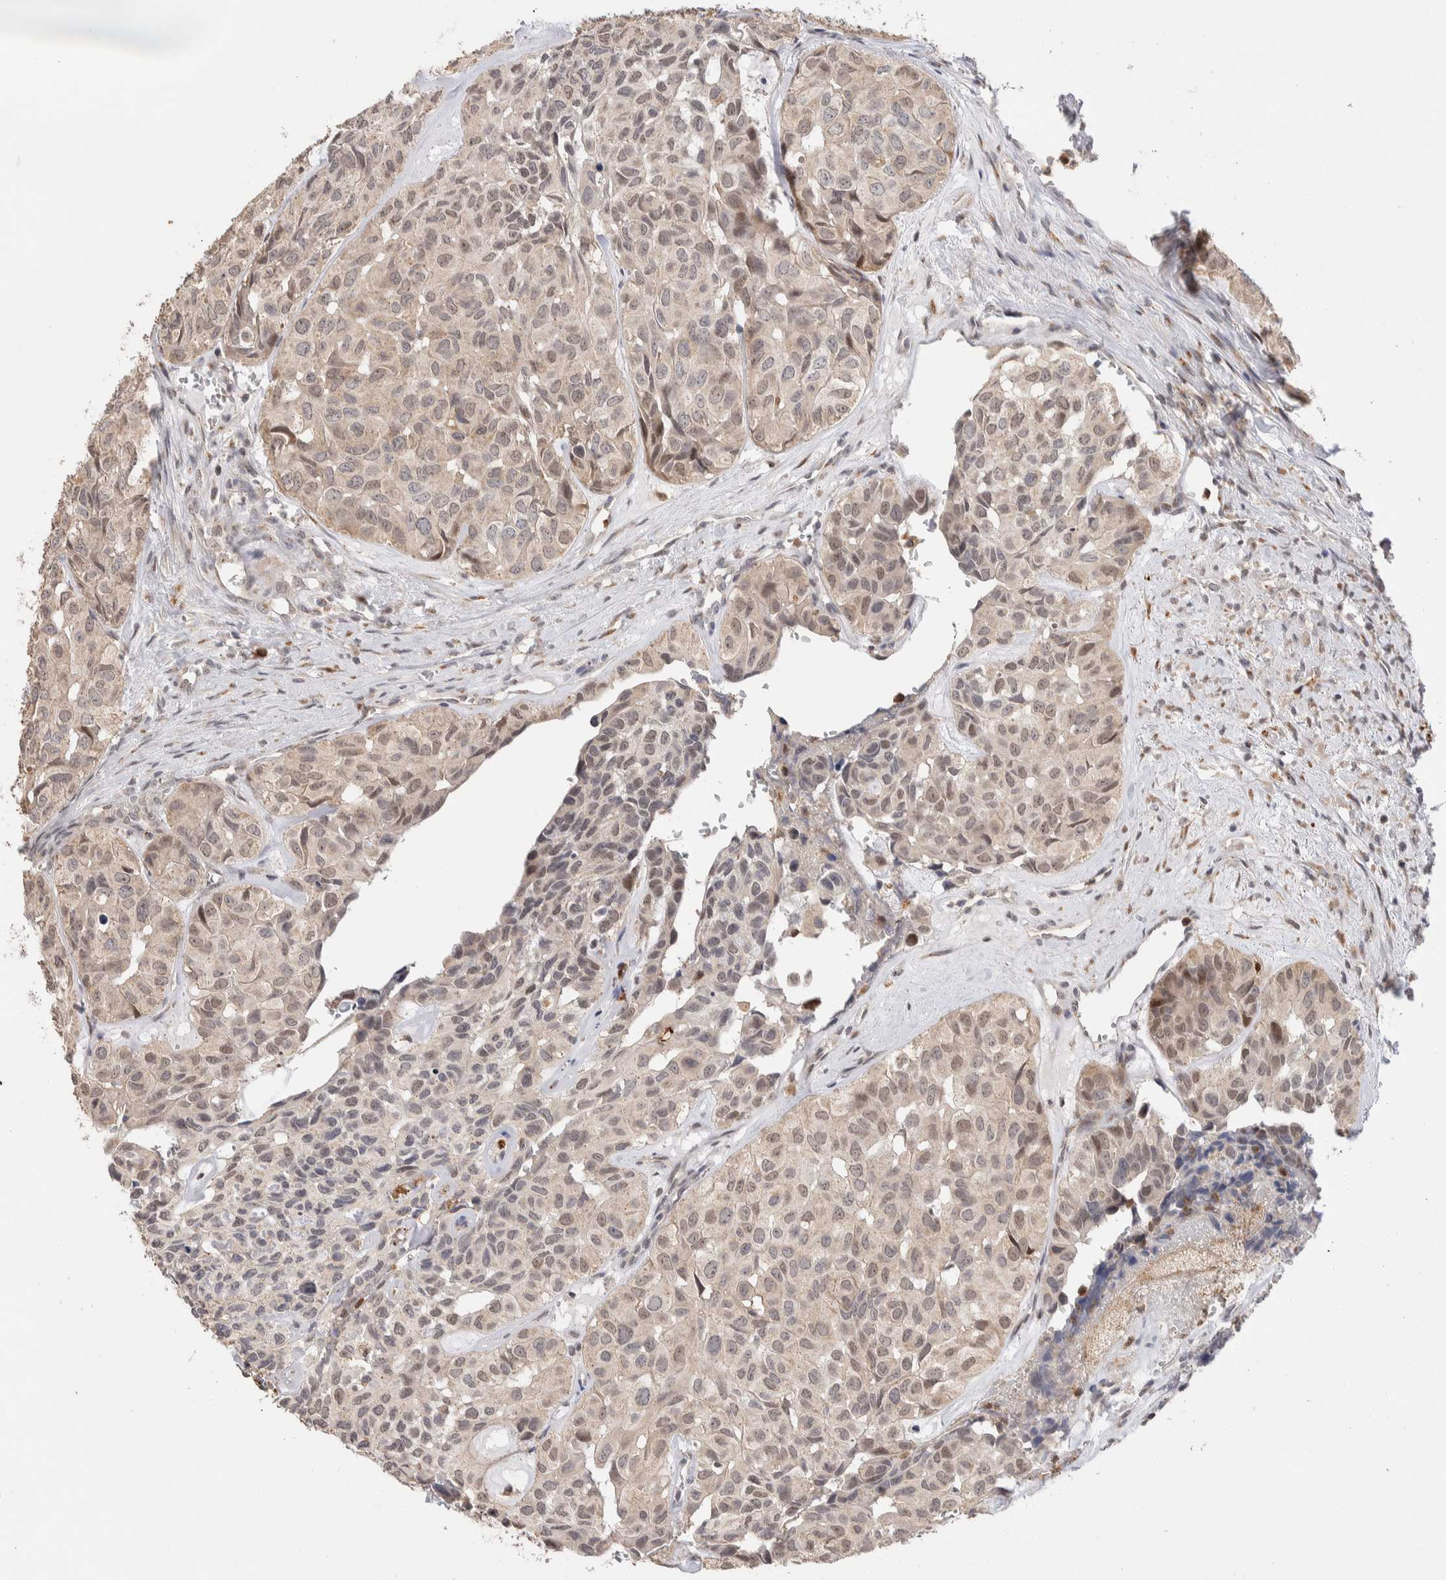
{"staining": {"intensity": "negative", "quantity": "none", "location": "none"}, "tissue": "head and neck cancer", "cell_type": "Tumor cells", "image_type": "cancer", "snomed": [{"axis": "morphology", "description": "Adenocarcinoma, NOS"}, {"axis": "topography", "description": "Salivary gland, NOS"}, {"axis": "topography", "description": "Head-Neck"}], "caption": "IHC histopathology image of human head and neck cancer stained for a protein (brown), which shows no expression in tumor cells.", "gene": "NSMAF", "patient": {"sex": "female", "age": 76}}